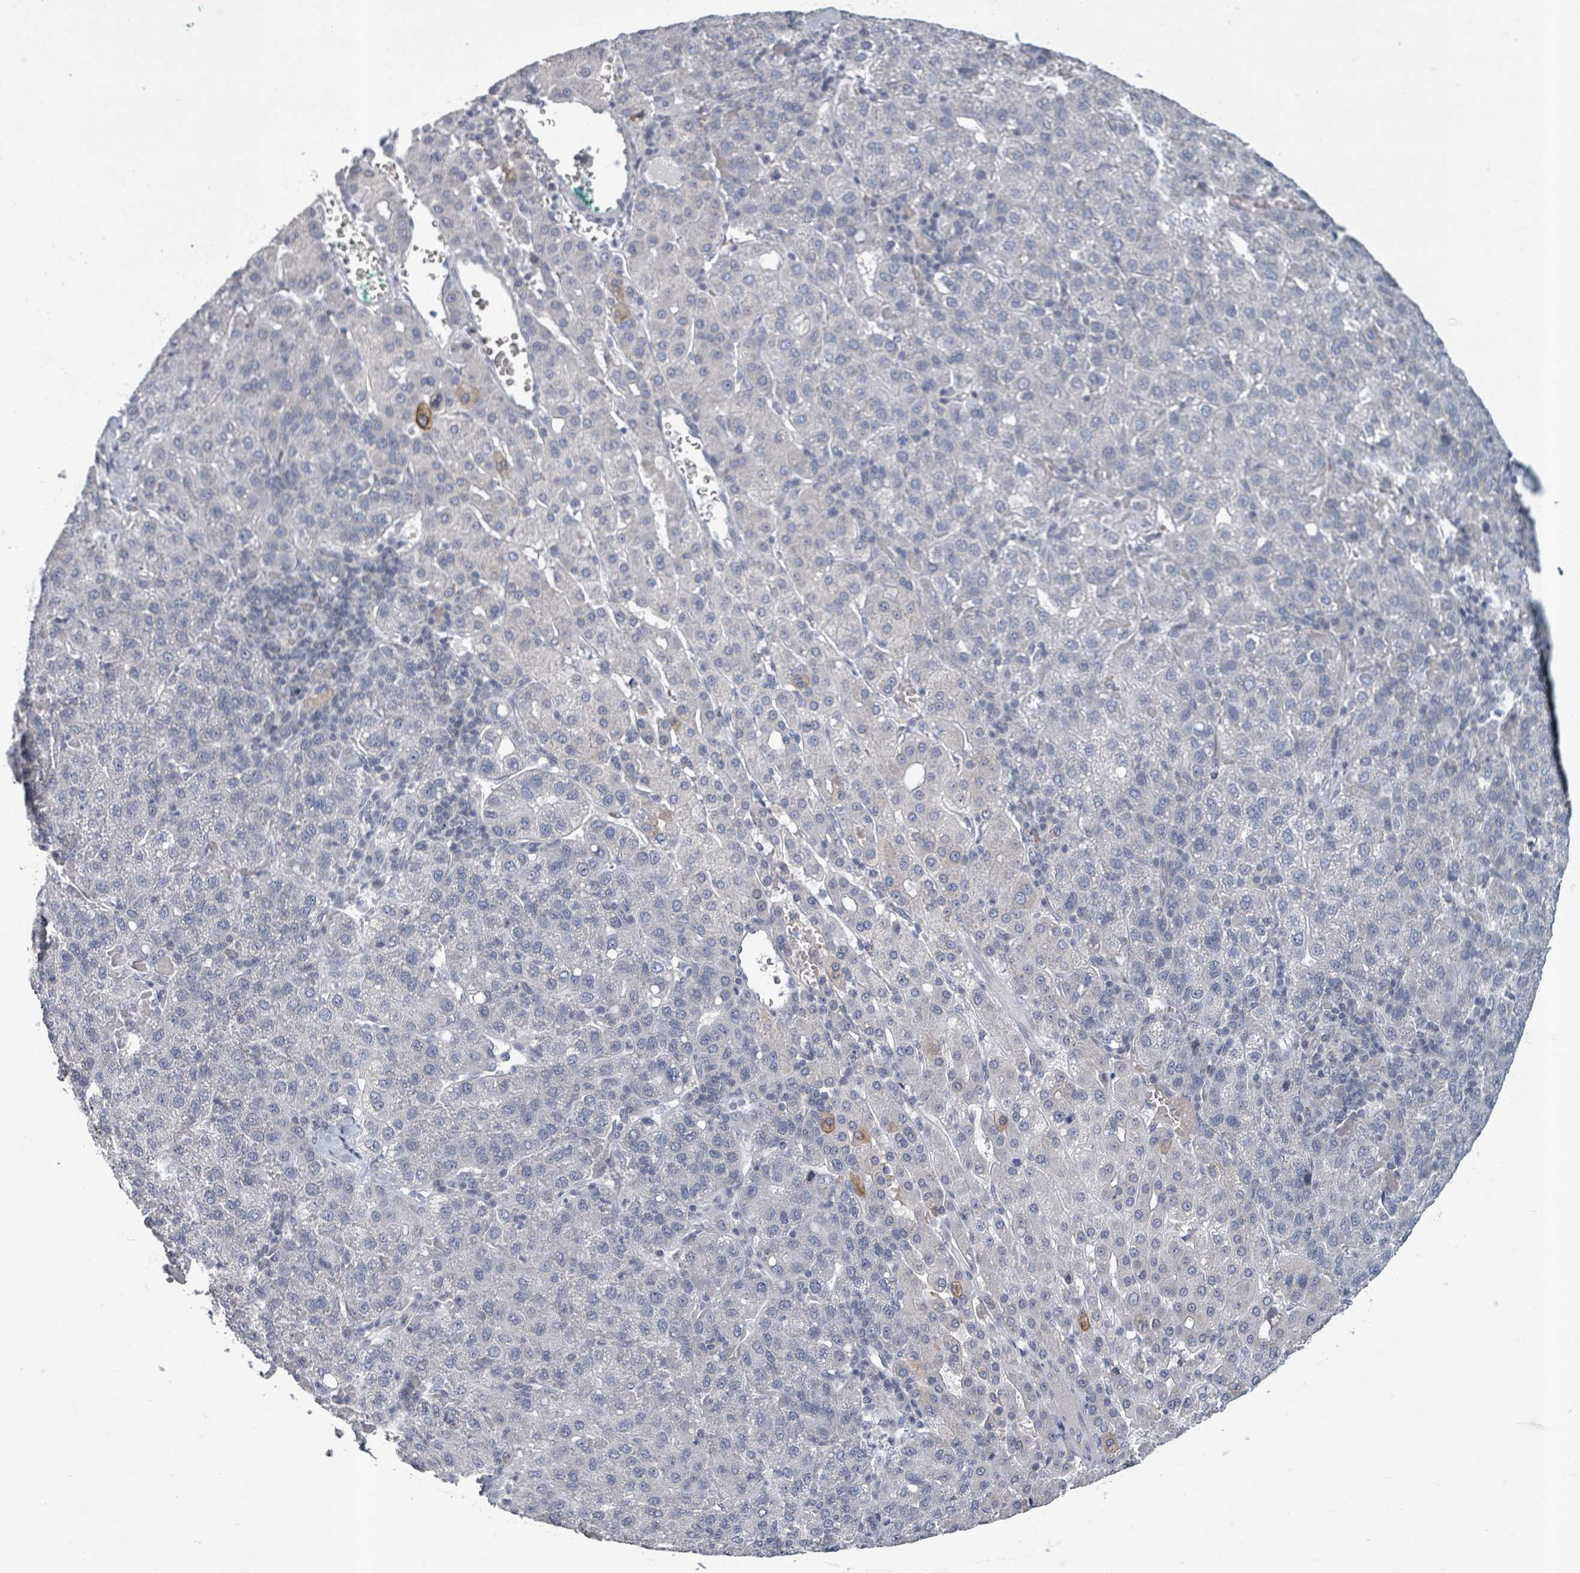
{"staining": {"intensity": "negative", "quantity": "none", "location": "none"}, "tissue": "liver cancer", "cell_type": "Tumor cells", "image_type": "cancer", "snomed": [{"axis": "morphology", "description": "Carcinoma, Hepatocellular, NOS"}, {"axis": "topography", "description": "Liver"}], "caption": "Micrograph shows no protein expression in tumor cells of liver cancer (hepatocellular carcinoma) tissue.", "gene": "PTPN20", "patient": {"sex": "male", "age": 65}}